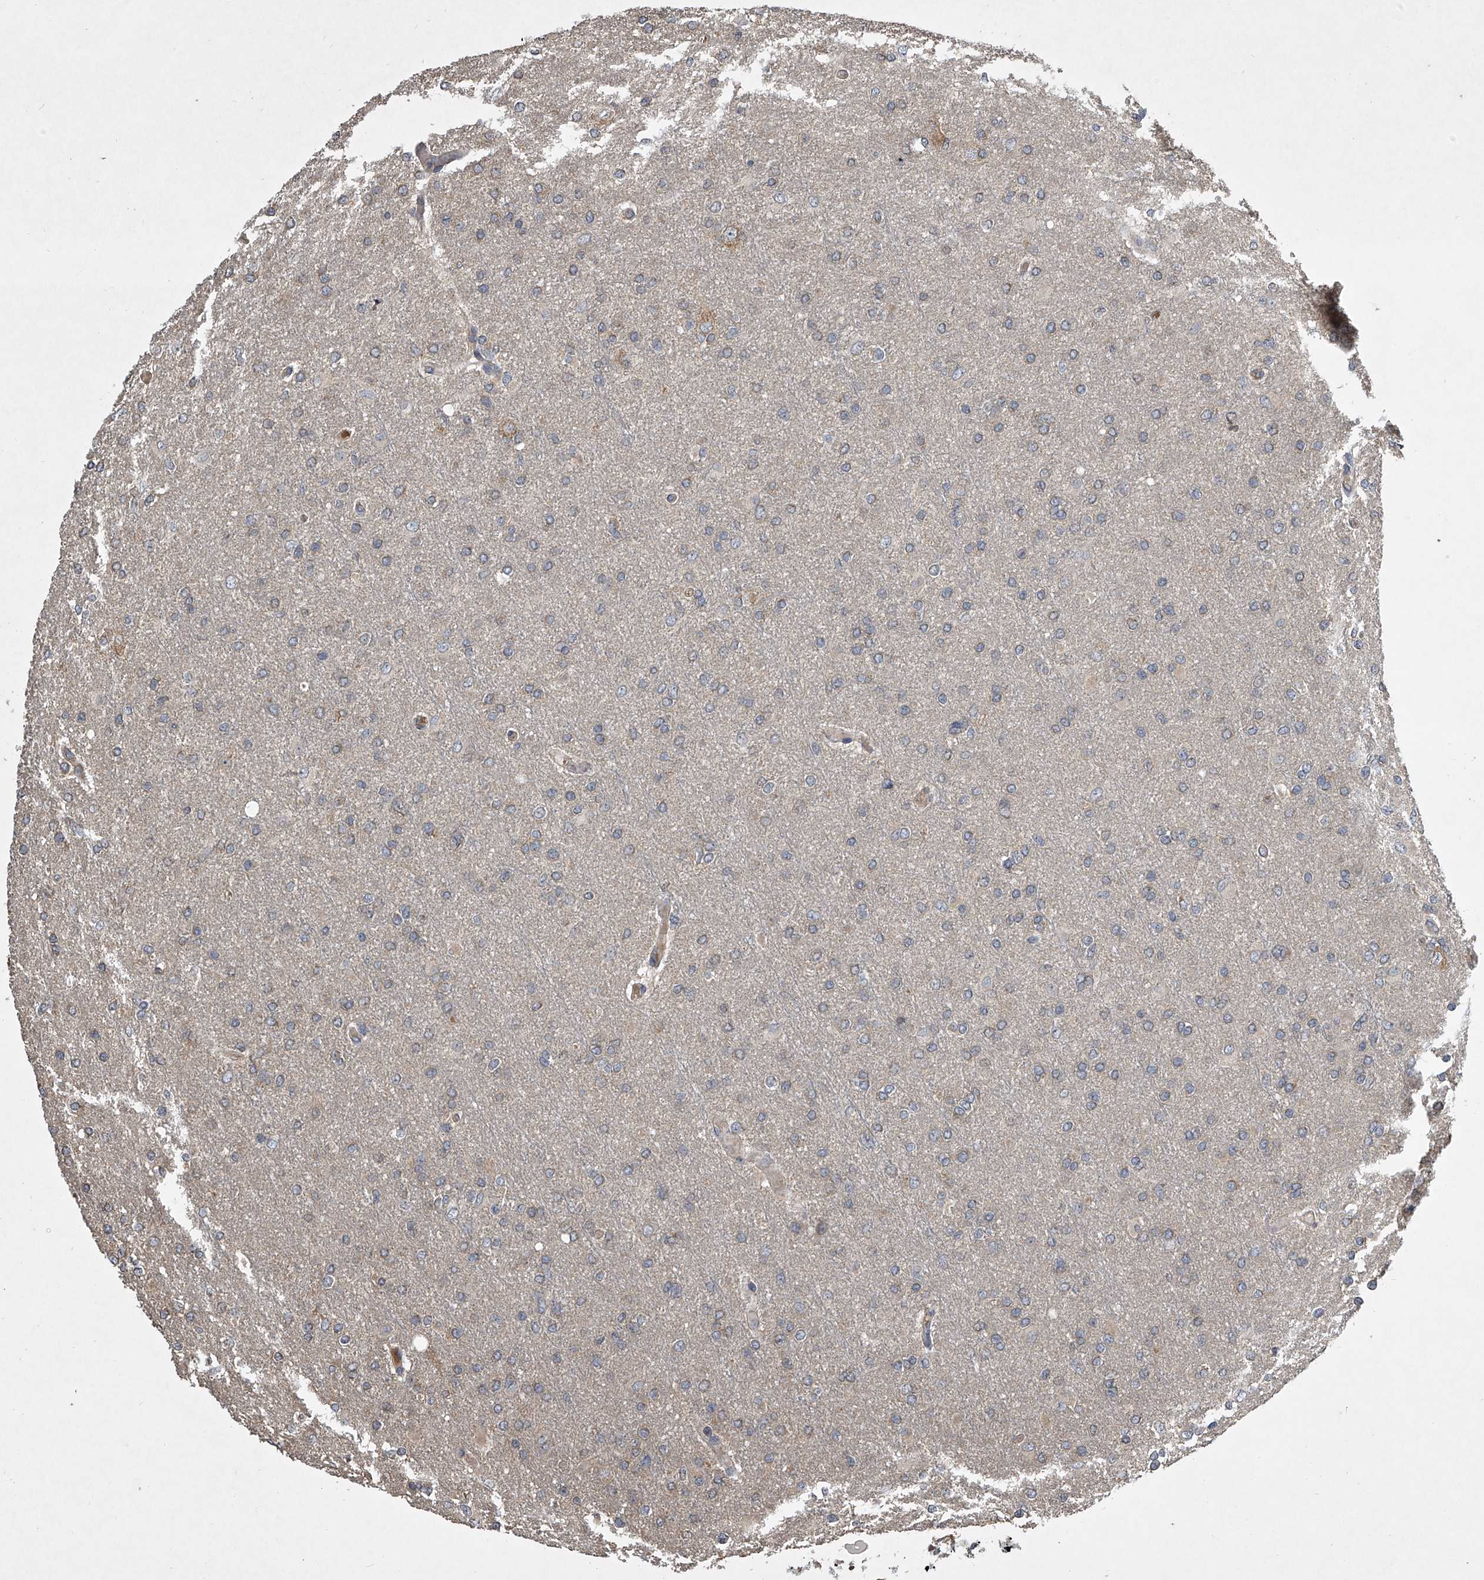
{"staining": {"intensity": "negative", "quantity": "none", "location": "none"}, "tissue": "glioma", "cell_type": "Tumor cells", "image_type": "cancer", "snomed": [{"axis": "morphology", "description": "Glioma, malignant, High grade"}, {"axis": "topography", "description": "Cerebral cortex"}], "caption": "The image demonstrates no significant staining in tumor cells of malignant glioma (high-grade). (DAB (3,3'-diaminobenzidine) immunohistochemistry, high magnification).", "gene": "NFS1", "patient": {"sex": "female", "age": 36}}